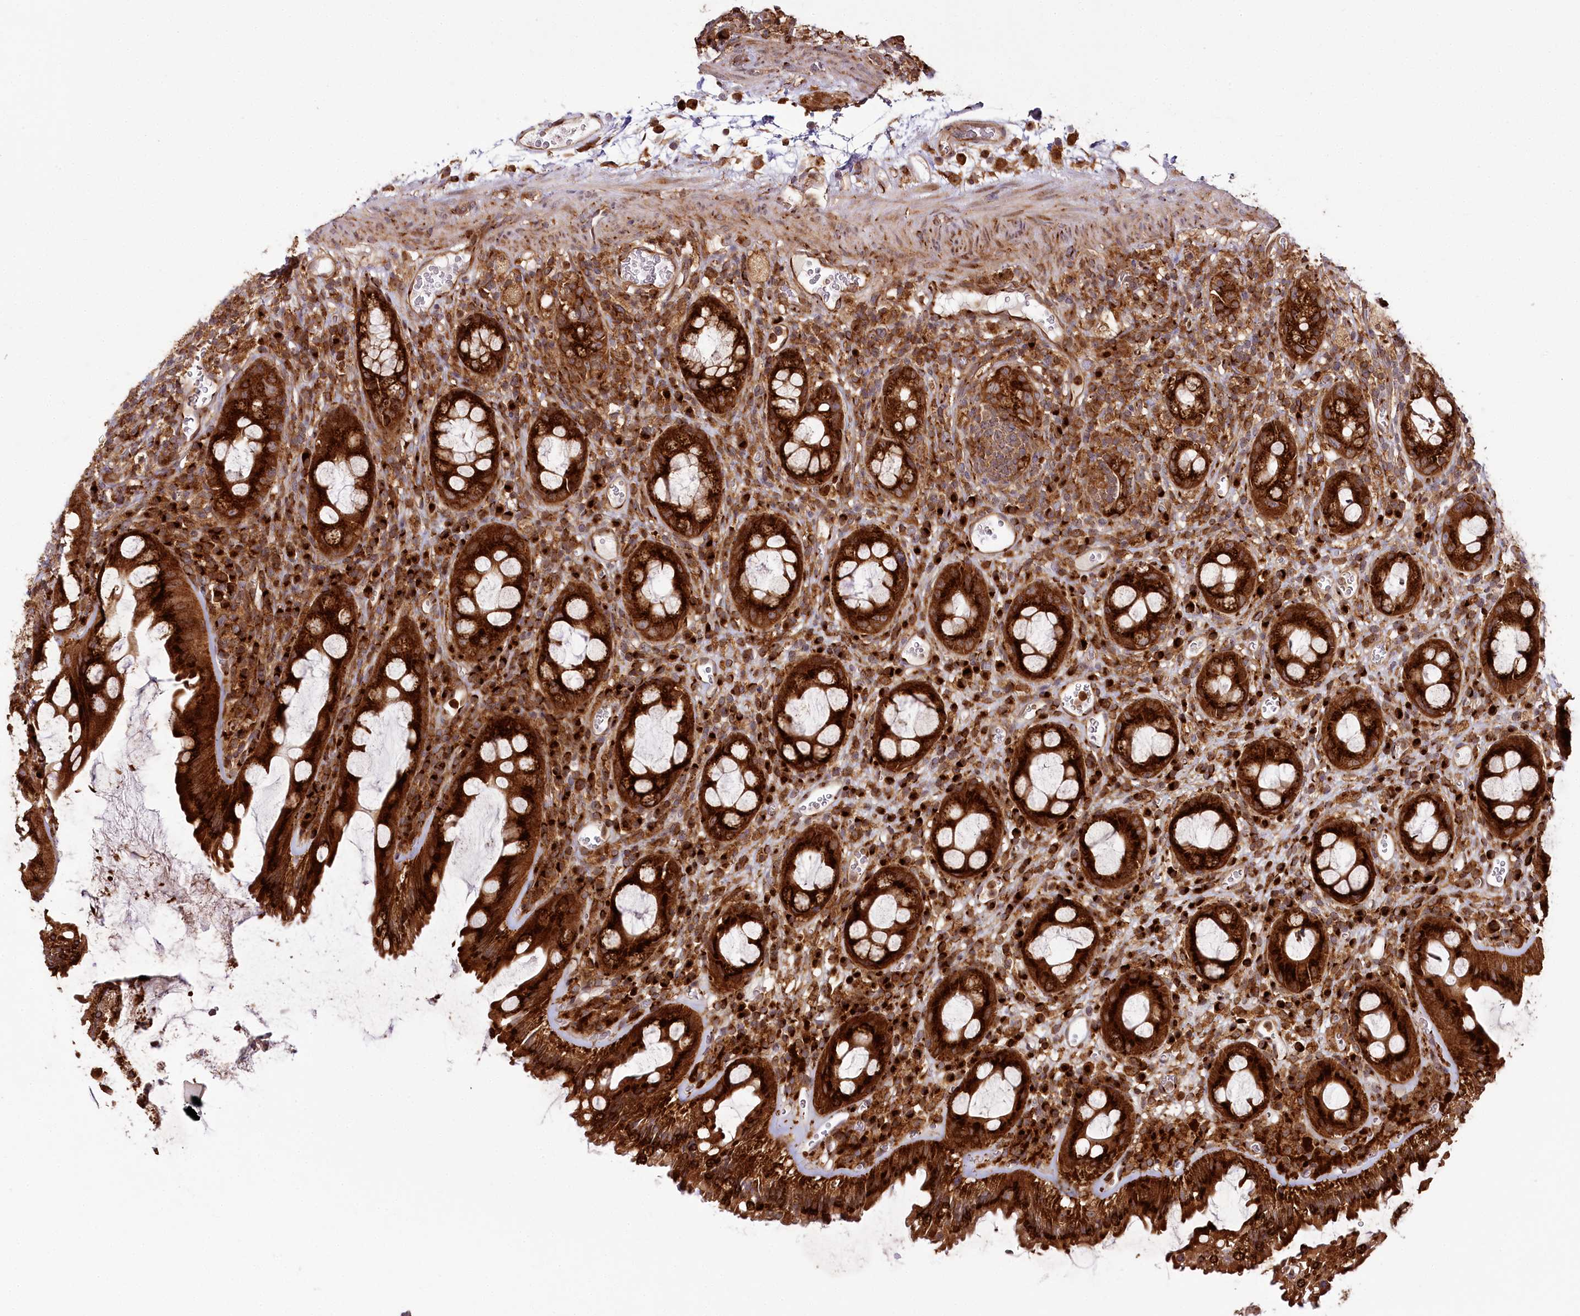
{"staining": {"intensity": "strong", "quantity": ">75%", "location": "cytoplasmic/membranous"}, "tissue": "rectum", "cell_type": "Glandular cells", "image_type": "normal", "snomed": [{"axis": "morphology", "description": "Normal tissue, NOS"}, {"axis": "topography", "description": "Rectum"}], "caption": "DAB (3,3'-diaminobenzidine) immunohistochemical staining of benign human rectum reveals strong cytoplasmic/membranous protein expression in approximately >75% of glandular cells. Immunohistochemistry (ihc) stains the protein in brown and the nuclei are stained blue.", "gene": "COPG1", "patient": {"sex": "female", "age": 57}}